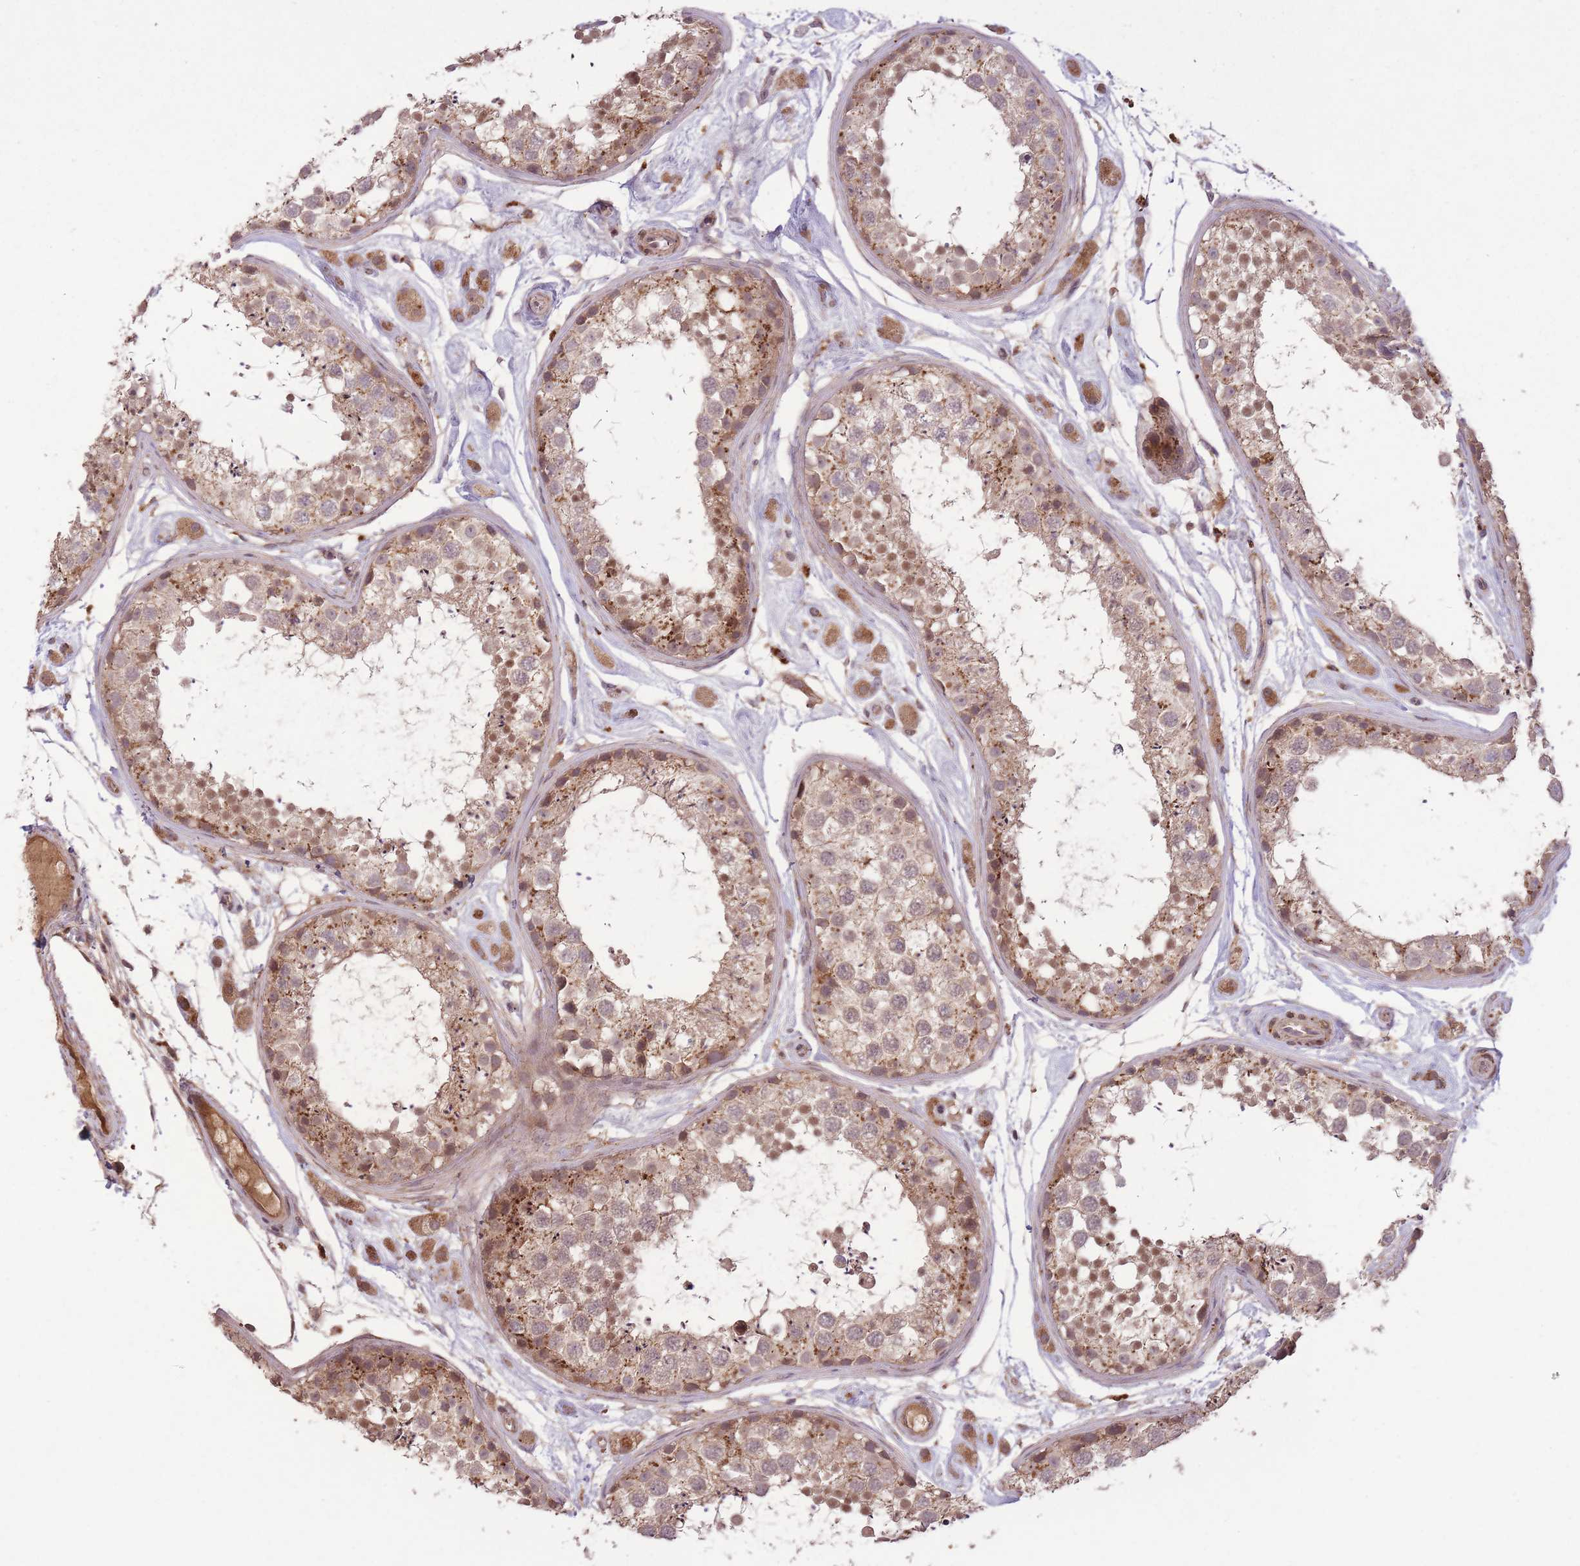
{"staining": {"intensity": "moderate", "quantity": ">75%", "location": "cytoplasmic/membranous,nuclear"}, "tissue": "testis", "cell_type": "Cells in seminiferous ducts", "image_type": "normal", "snomed": [{"axis": "morphology", "description": "Normal tissue, NOS"}, {"axis": "topography", "description": "Testis"}], "caption": "Protein expression analysis of normal human testis reveals moderate cytoplasmic/membranous,nuclear staining in about >75% of cells in seminiferous ducts.", "gene": "POLR3F", "patient": {"sex": "male", "age": 25}}